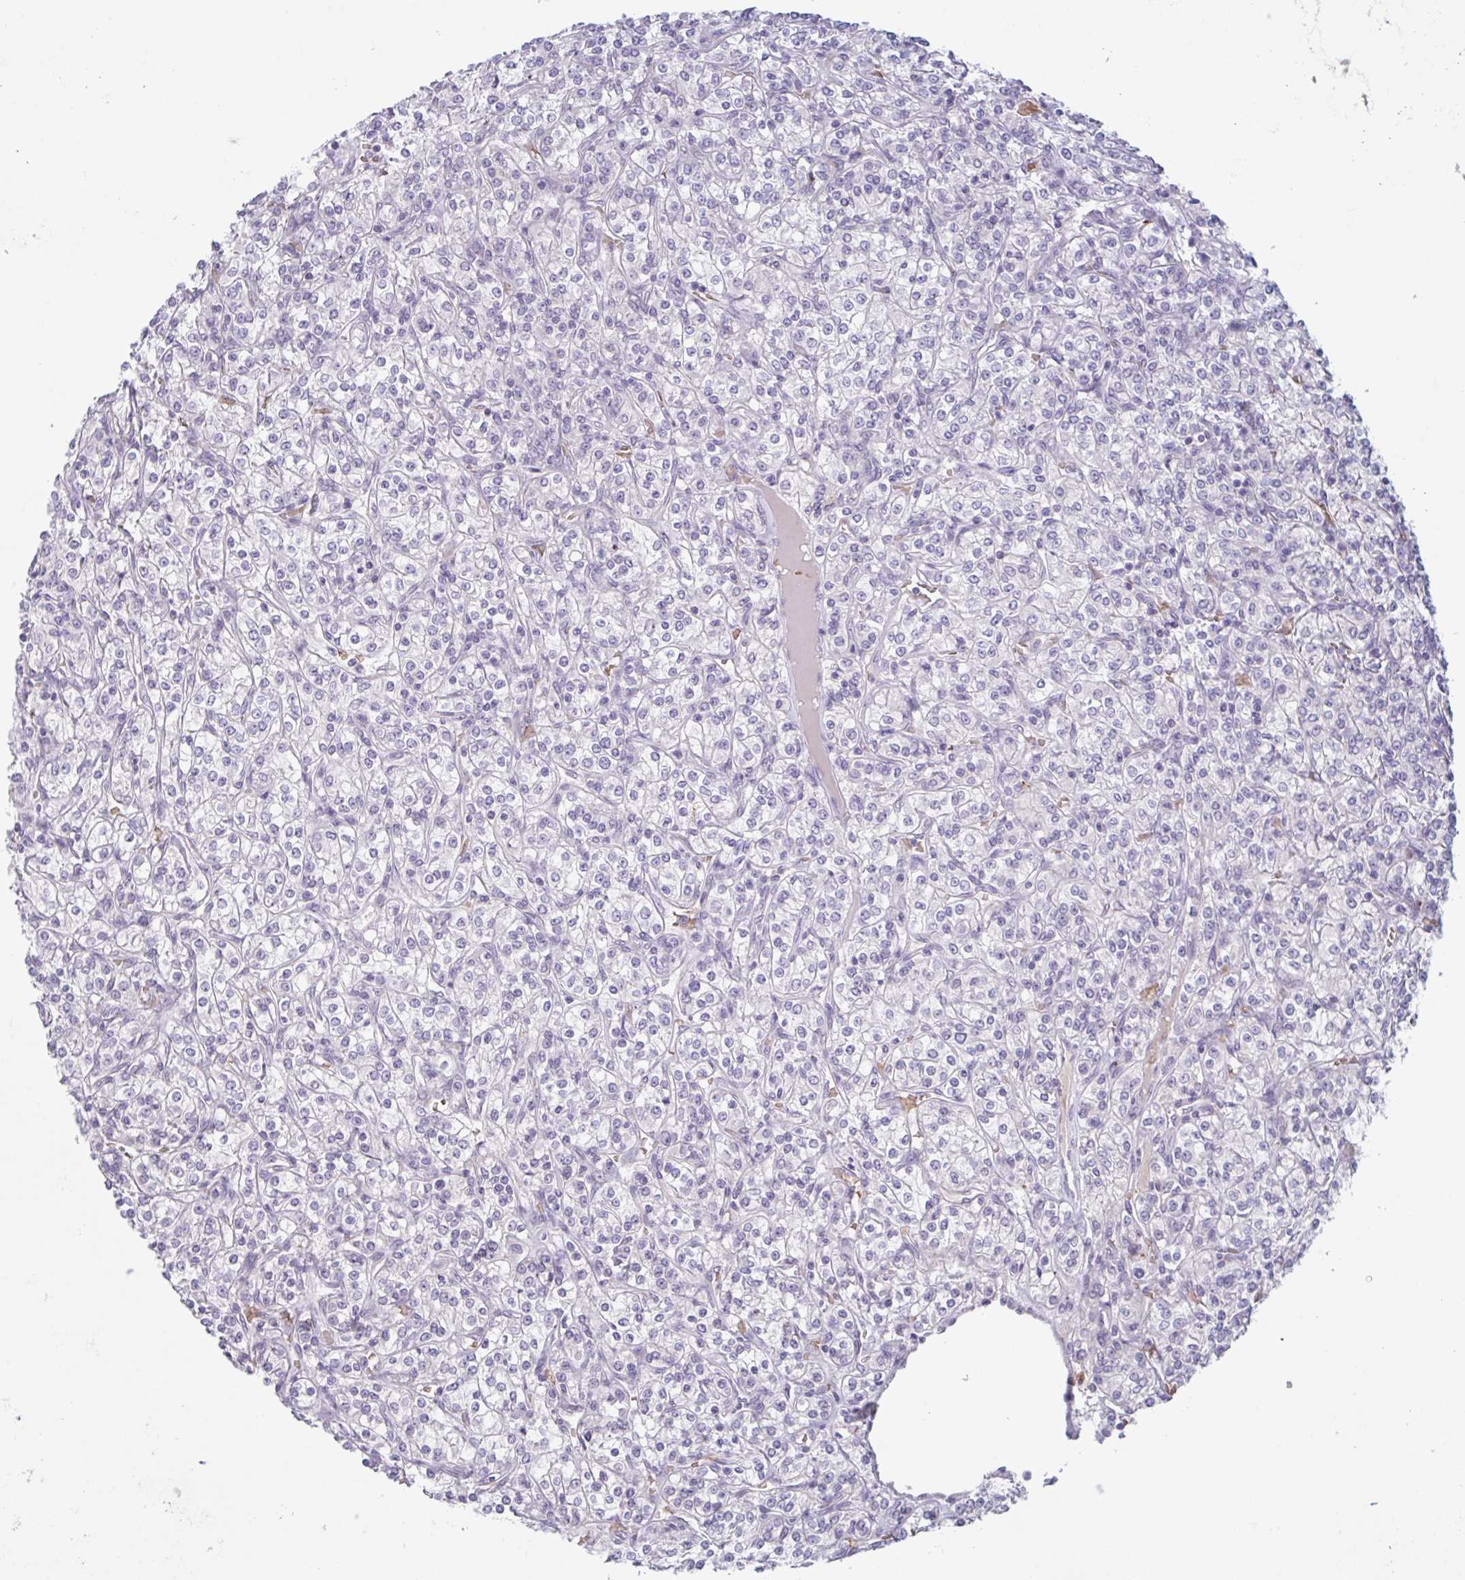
{"staining": {"intensity": "negative", "quantity": "none", "location": "none"}, "tissue": "renal cancer", "cell_type": "Tumor cells", "image_type": "cancer", "snomed": [{"axis": "morphology", "description": "Adenocarcinoma, NOS"}, {"axis": "topography", "description": "Kidney"}], "caption": "The histopathology image demonstrates no significant staining in tumor cells of renal cancer.", "gene": "RHAG", "patient": {"sex": "male", "age": 77}}